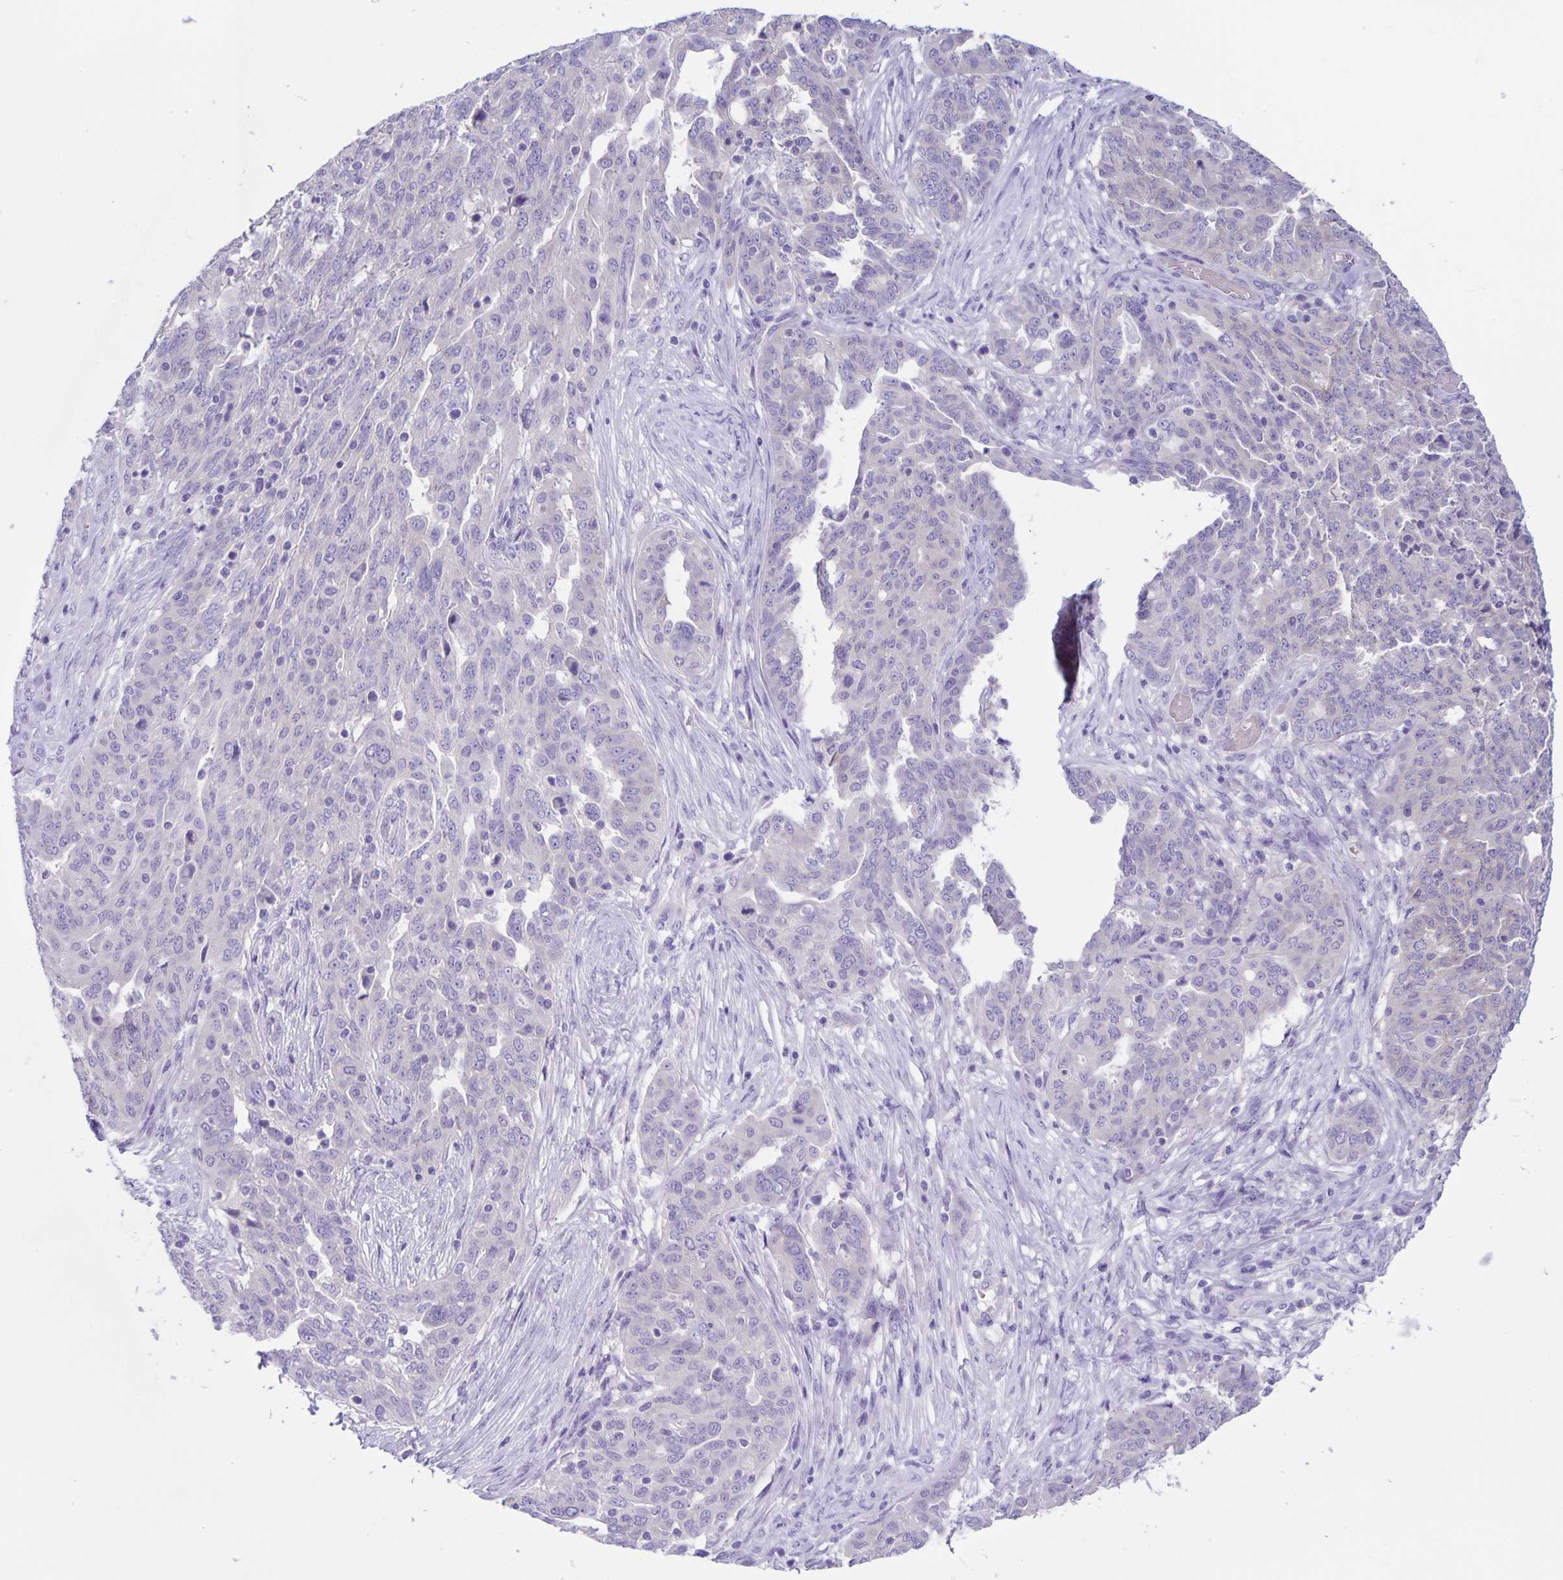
{"staining": {"intensity": "negative", "quantity": "none", "location": "none"}, "tissue": "ovarian cancer", "cell_type": "Tumor cells", "image_type": "cancer", "snomed": [{"axis": "morphology", "description": "Cystadenocarcinoma, serous, NOS"}, {"axis": "topography", "description": "Ovary"}], "caption": "The immunohistochemistry (IHC) micrograph has no significant expression in tumor cells of ovarian serous cystadenocarcinoma tissue. (DAB immunohistochemistry with hematoxylin counter stain).", "gene": "CAPSL", "patient": {"sex": "female", "age": 67}}